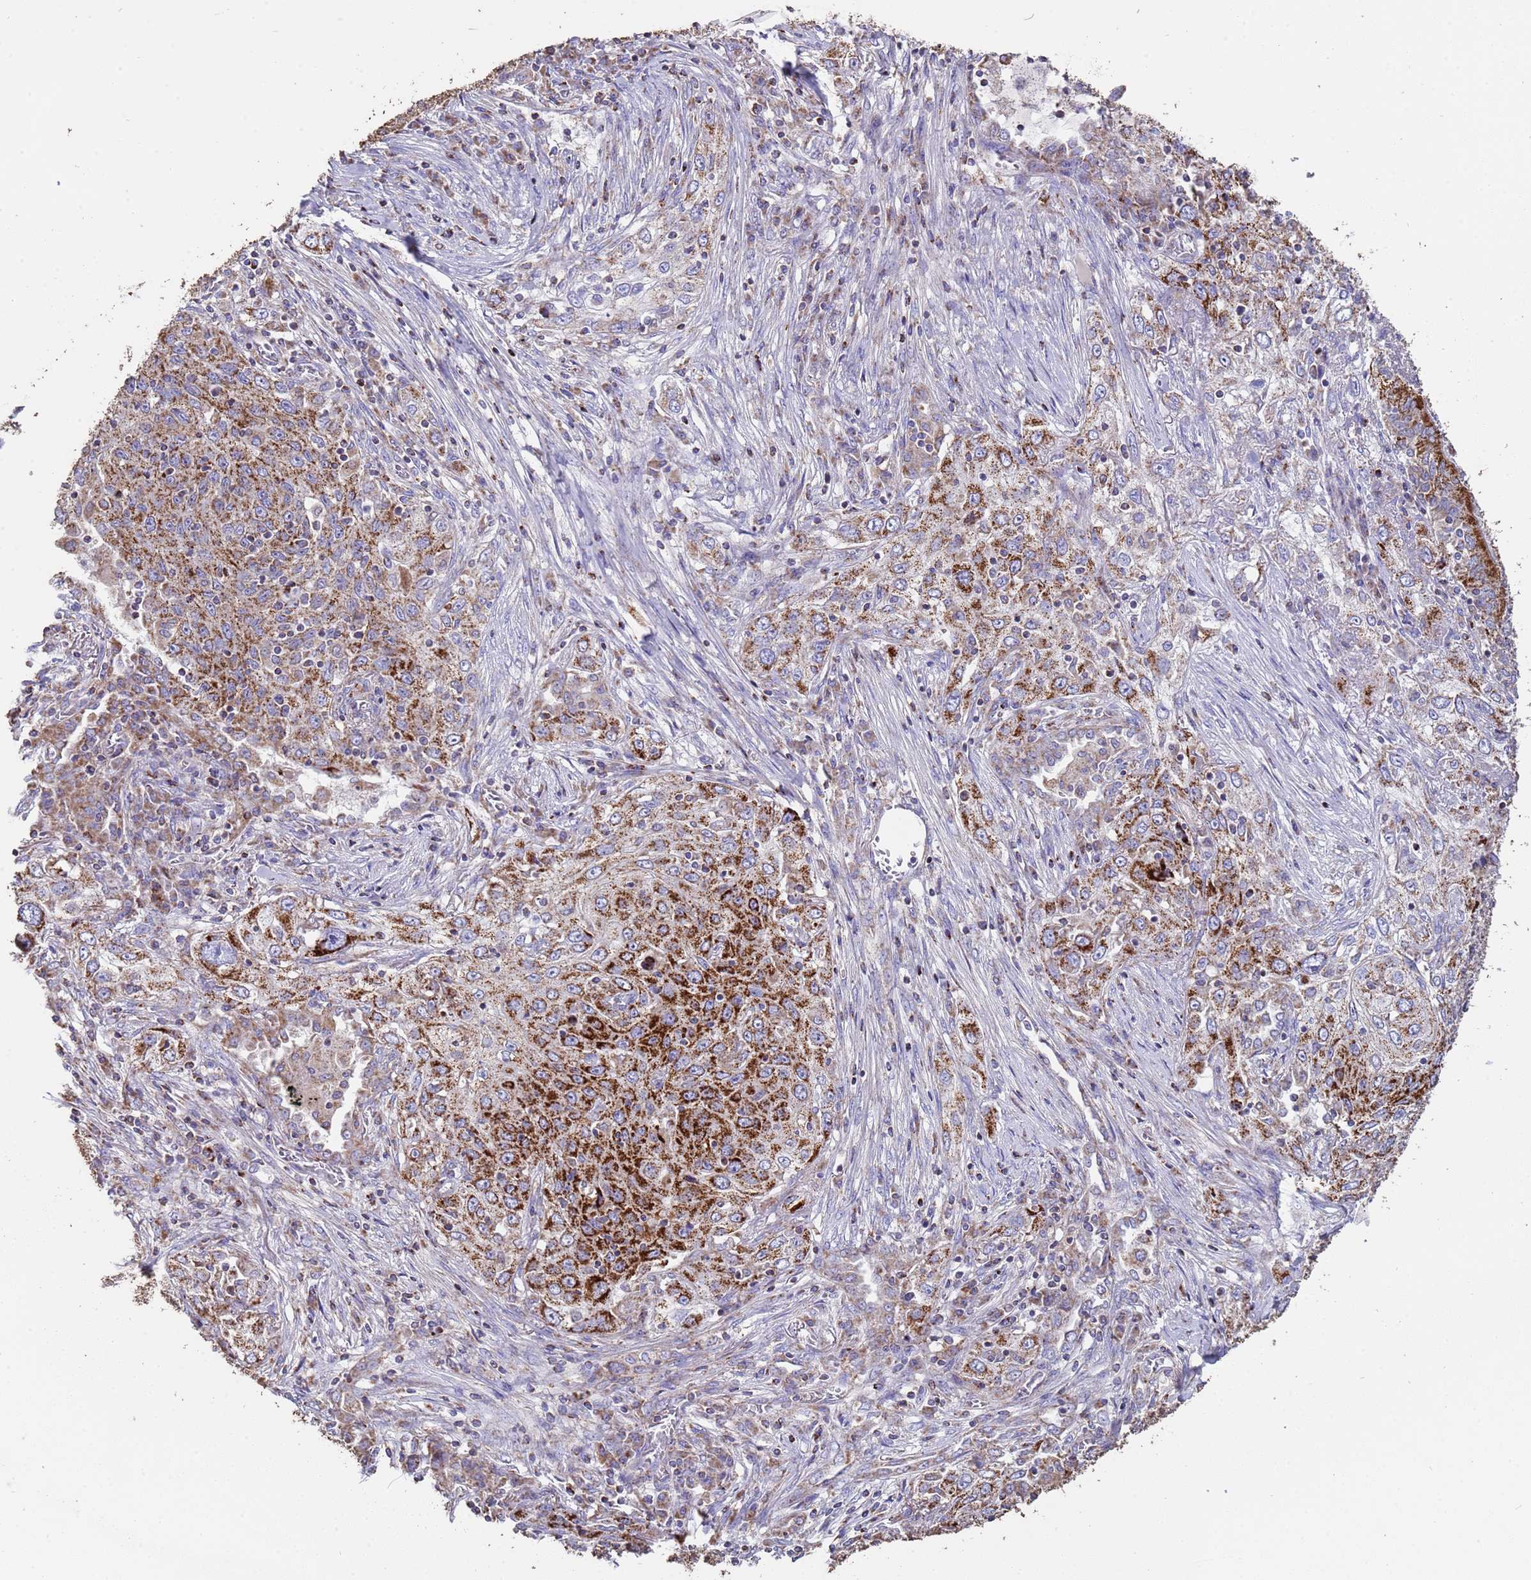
{"staining": {"intensity": "strong", "quantity": ">75%", "location": "cytoplasmic/membranous"}, "tissue": "lung cancer", "cell_type": "Tumor cells", "image_type": "cancer", "snomed": [{"axis": "morphology", "description": "Squamous cell carcinoma, NOS"}, {"axis": "topography", "description": "Lung"}], "caption": "Immunohistochemistry (IHC) (DAB) staining of lung squamous cell carcinoma displays strong cytoplasmic/membranous protein positivity in about >75% of tumor cells.", "gene": "ZNFX1", "patient": {"sex": "female", "age": 69}}